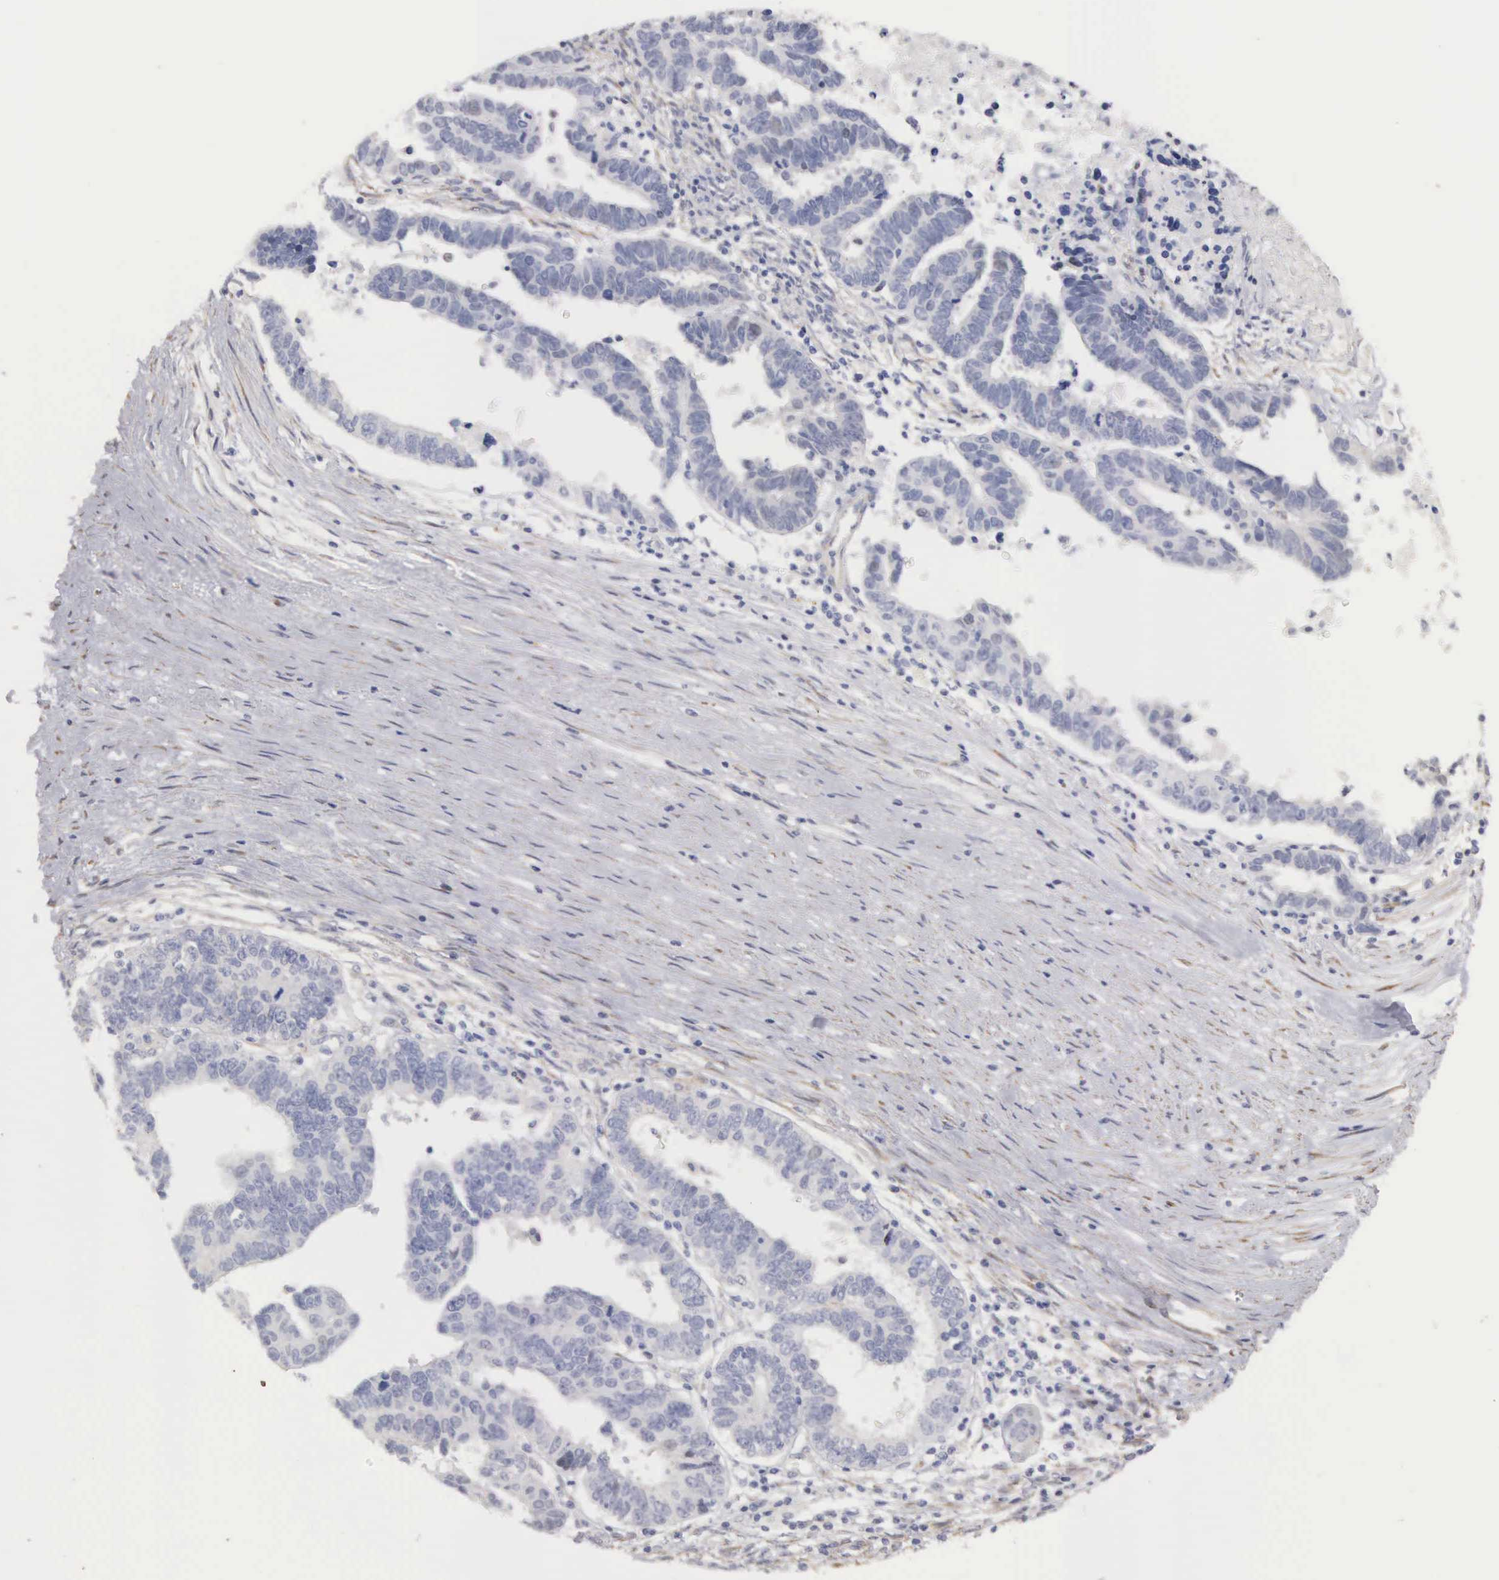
{"staining": {"intensity": "negative", "quantity": "none", "location": "none"}, "tissue": "ovarian cancer", "cell_type": "Tumor cells", "image_type": "cancer", "snomed": [{"axis": "morphology", "description": "Carcinoma, endometroid"}, {"axis": "morphology", "description": "Cystadenocarcinoma, serous, NOS"}, {"axis": "topography", "description": "Ovary"}], "caption": "DAB (3,3'-diaminobenzidine) immunohistochemical staining of ovarian serous cystadenocarcinoma demonstrates no significant staining in tumor cells.", "gene": "ELFN2", "patient": {"sex": "female", "age": 45}}